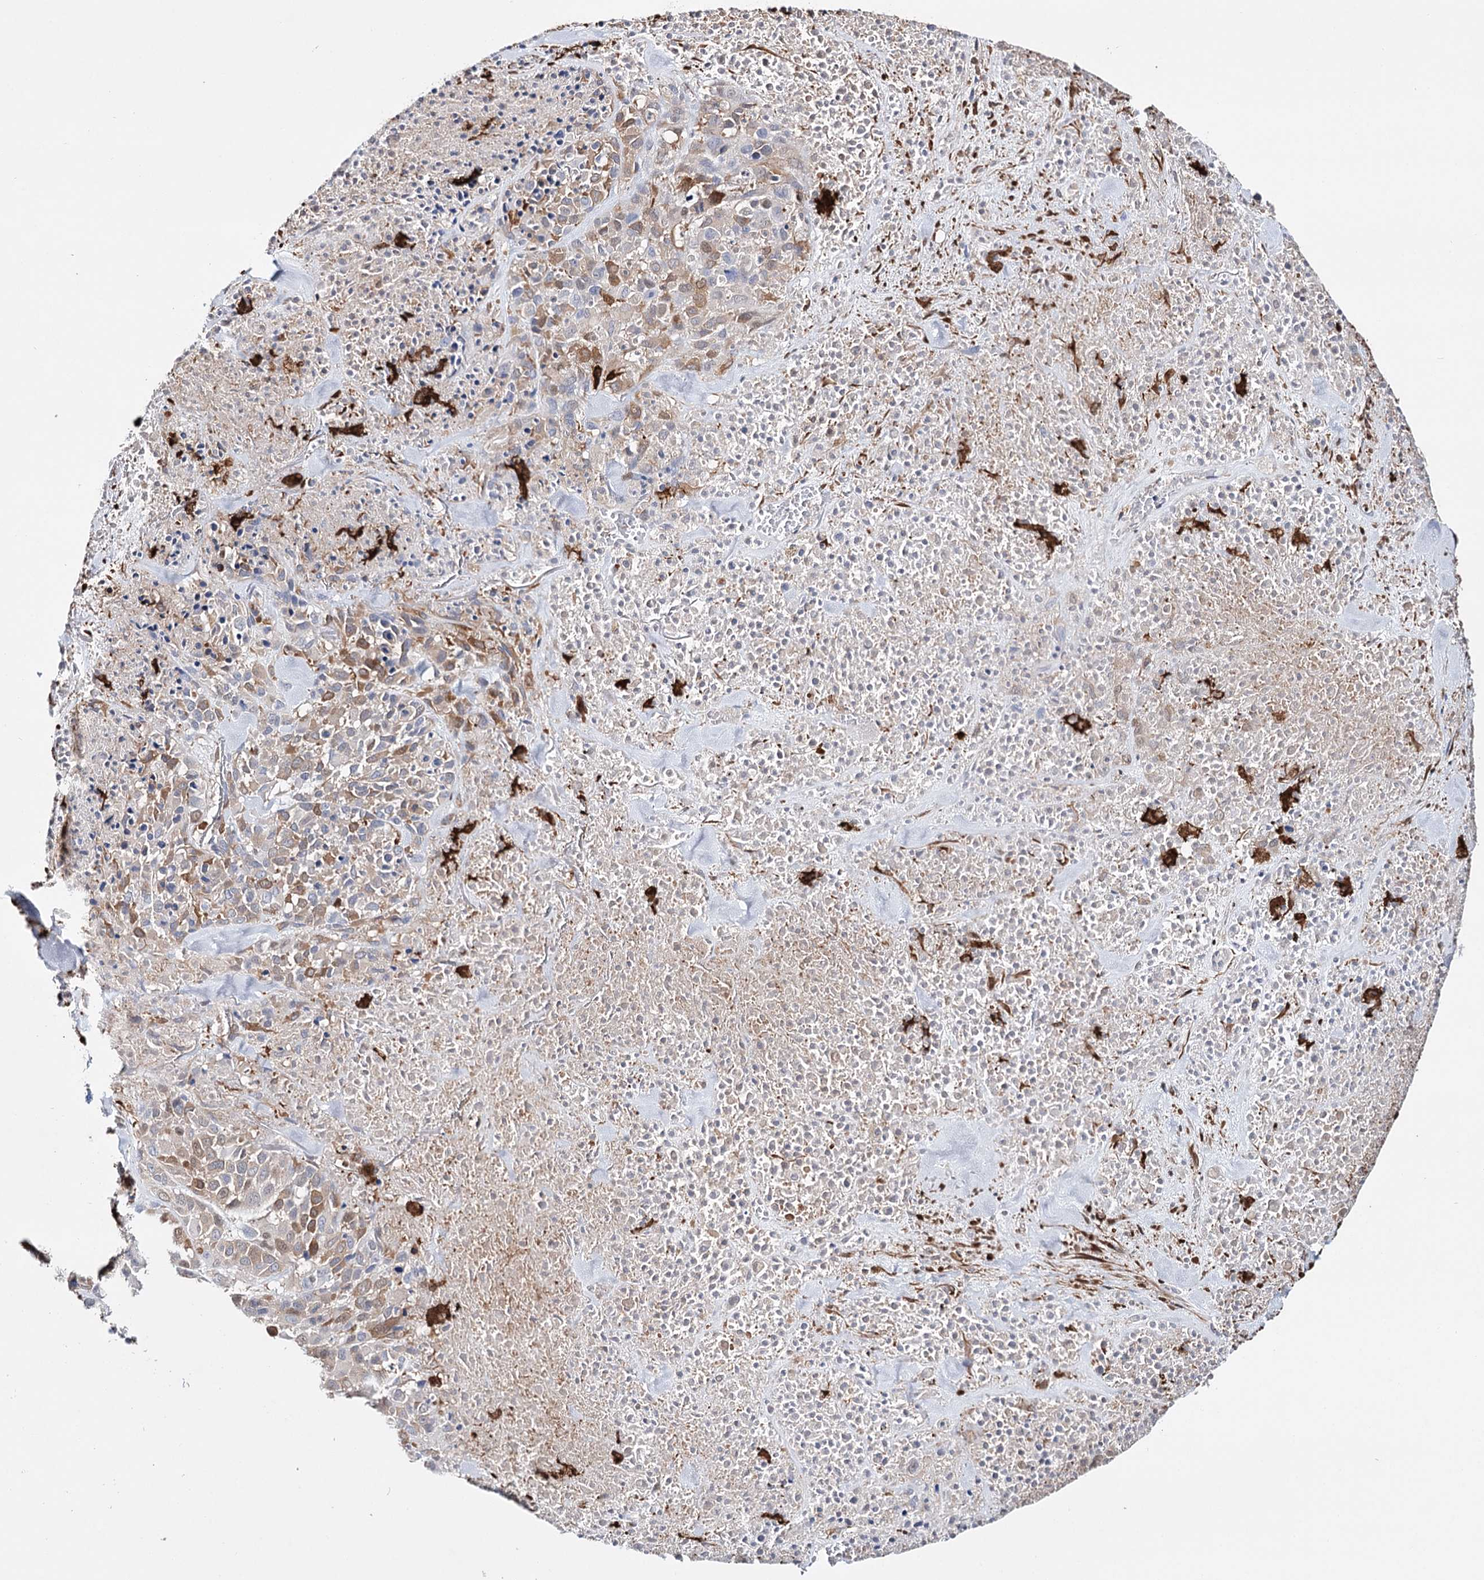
{"staining": {"intensity": "weak", "quantity": "25%-75%", "location": "cytoplasmic/membranous"}, "tissue": "melanoma", "cell_type": "Tumor cells", "image_type": "cancer", "snomed": [{"axis": "morphology", "description": "Malignant melanoma, Metastatic site"}, {"axis": "topography", "description": "Skin"}], "caption": "Protein staining demonstrates weak cytoplasmic/membranous expression in approximately 25%-75% of tumor cells in melanoma.", "gene": "CFAP46", "patient": {"sex": "female", "age": 81}}